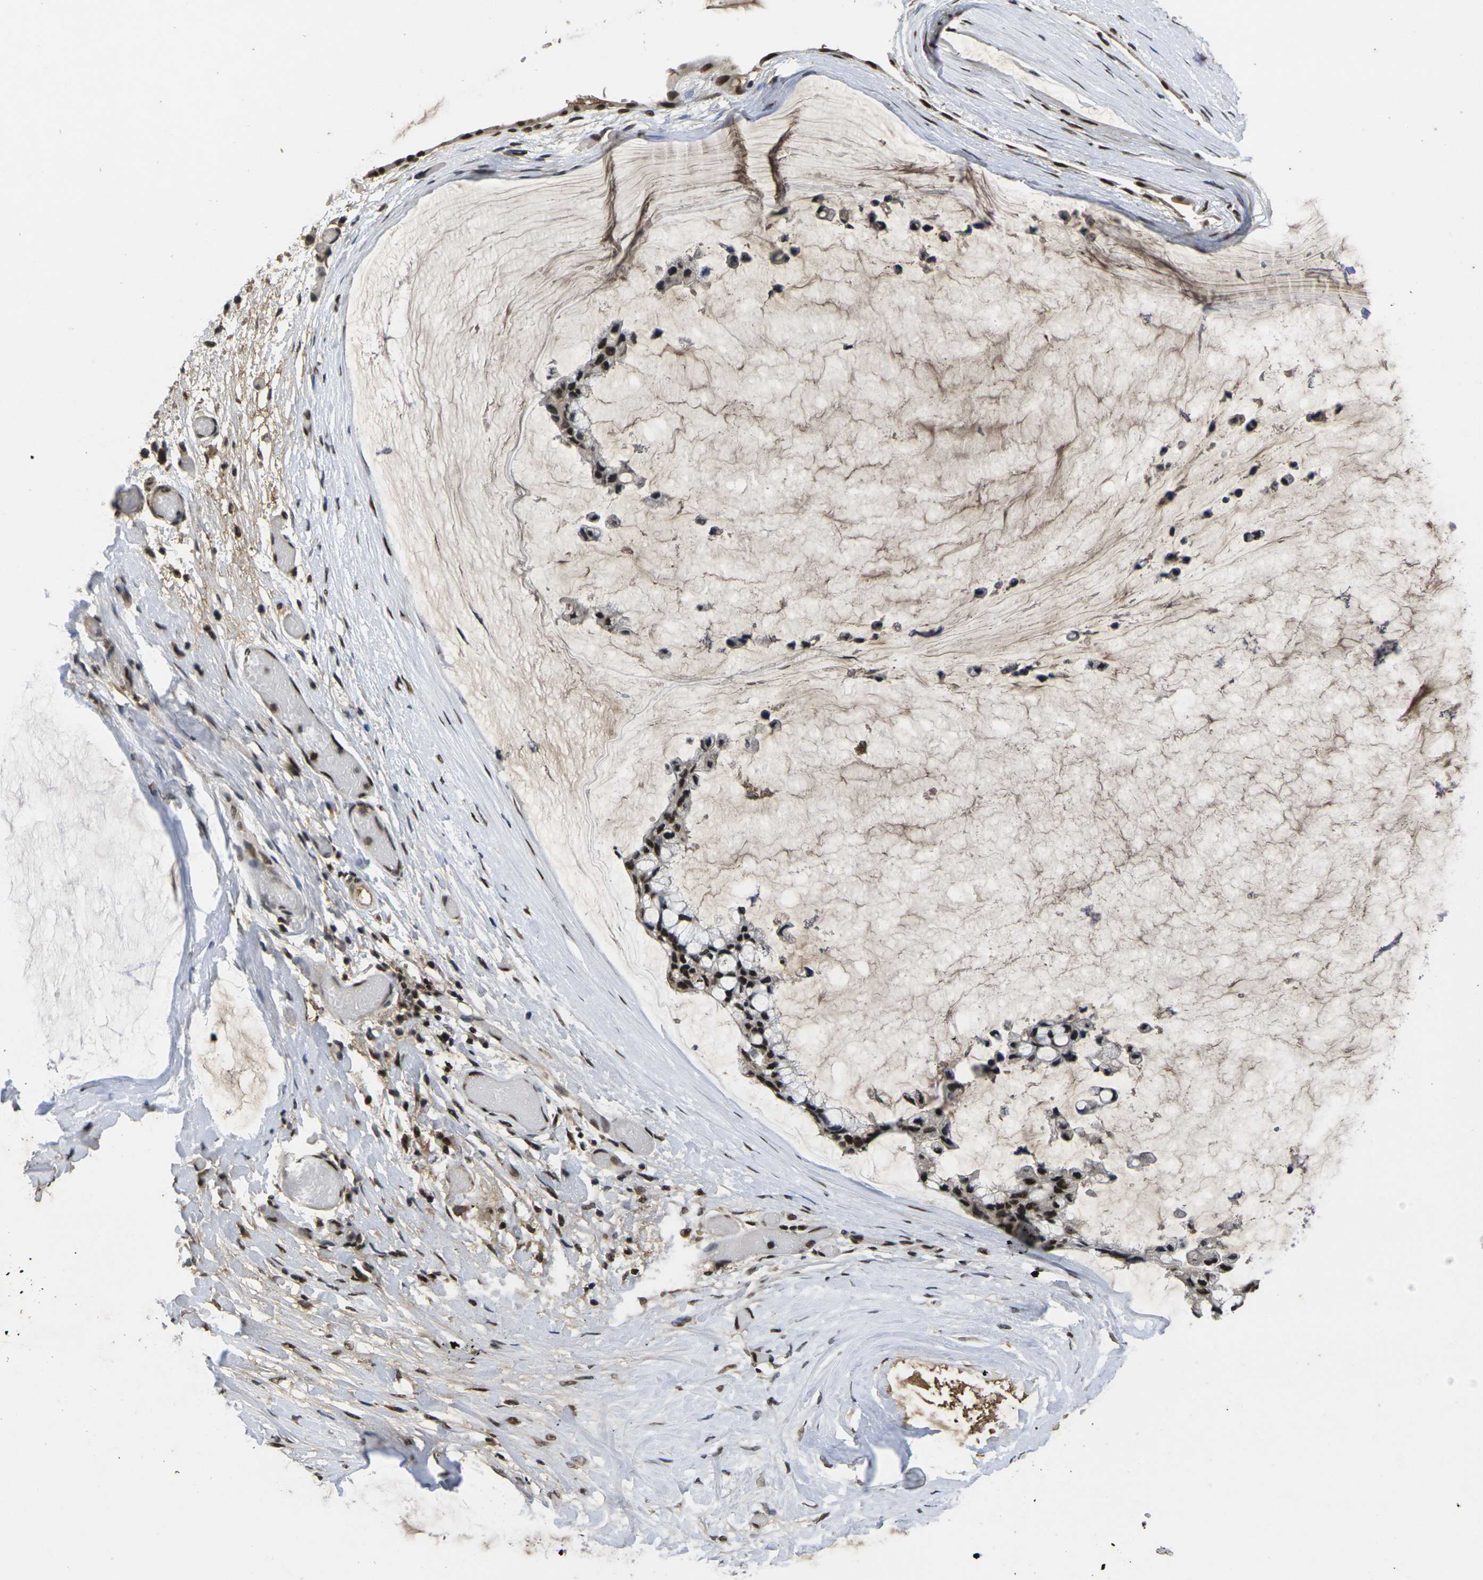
{"staining": {"intensity": "strong", "quantity": ">75%", "location": "nuclear"}, "tissue": "ovarian cancer", "cell_type": "Tumor cells", "image_type": "cancer", "snomed": [{"axis": "morphology", "description": "Cystadenocarcinoma, mucinous, NOS"}, {"axis": "topography", "description": "Ovary"}], "caption": "Approximately >75% of tumor cells in human ovarian mucinous cystadenocarcinoma show strong nuclear protein positivity as visualized by brown immunohistochemical staining.", "gene": "GTF2E1", "patient": {"sex": "female", "age": 39}}